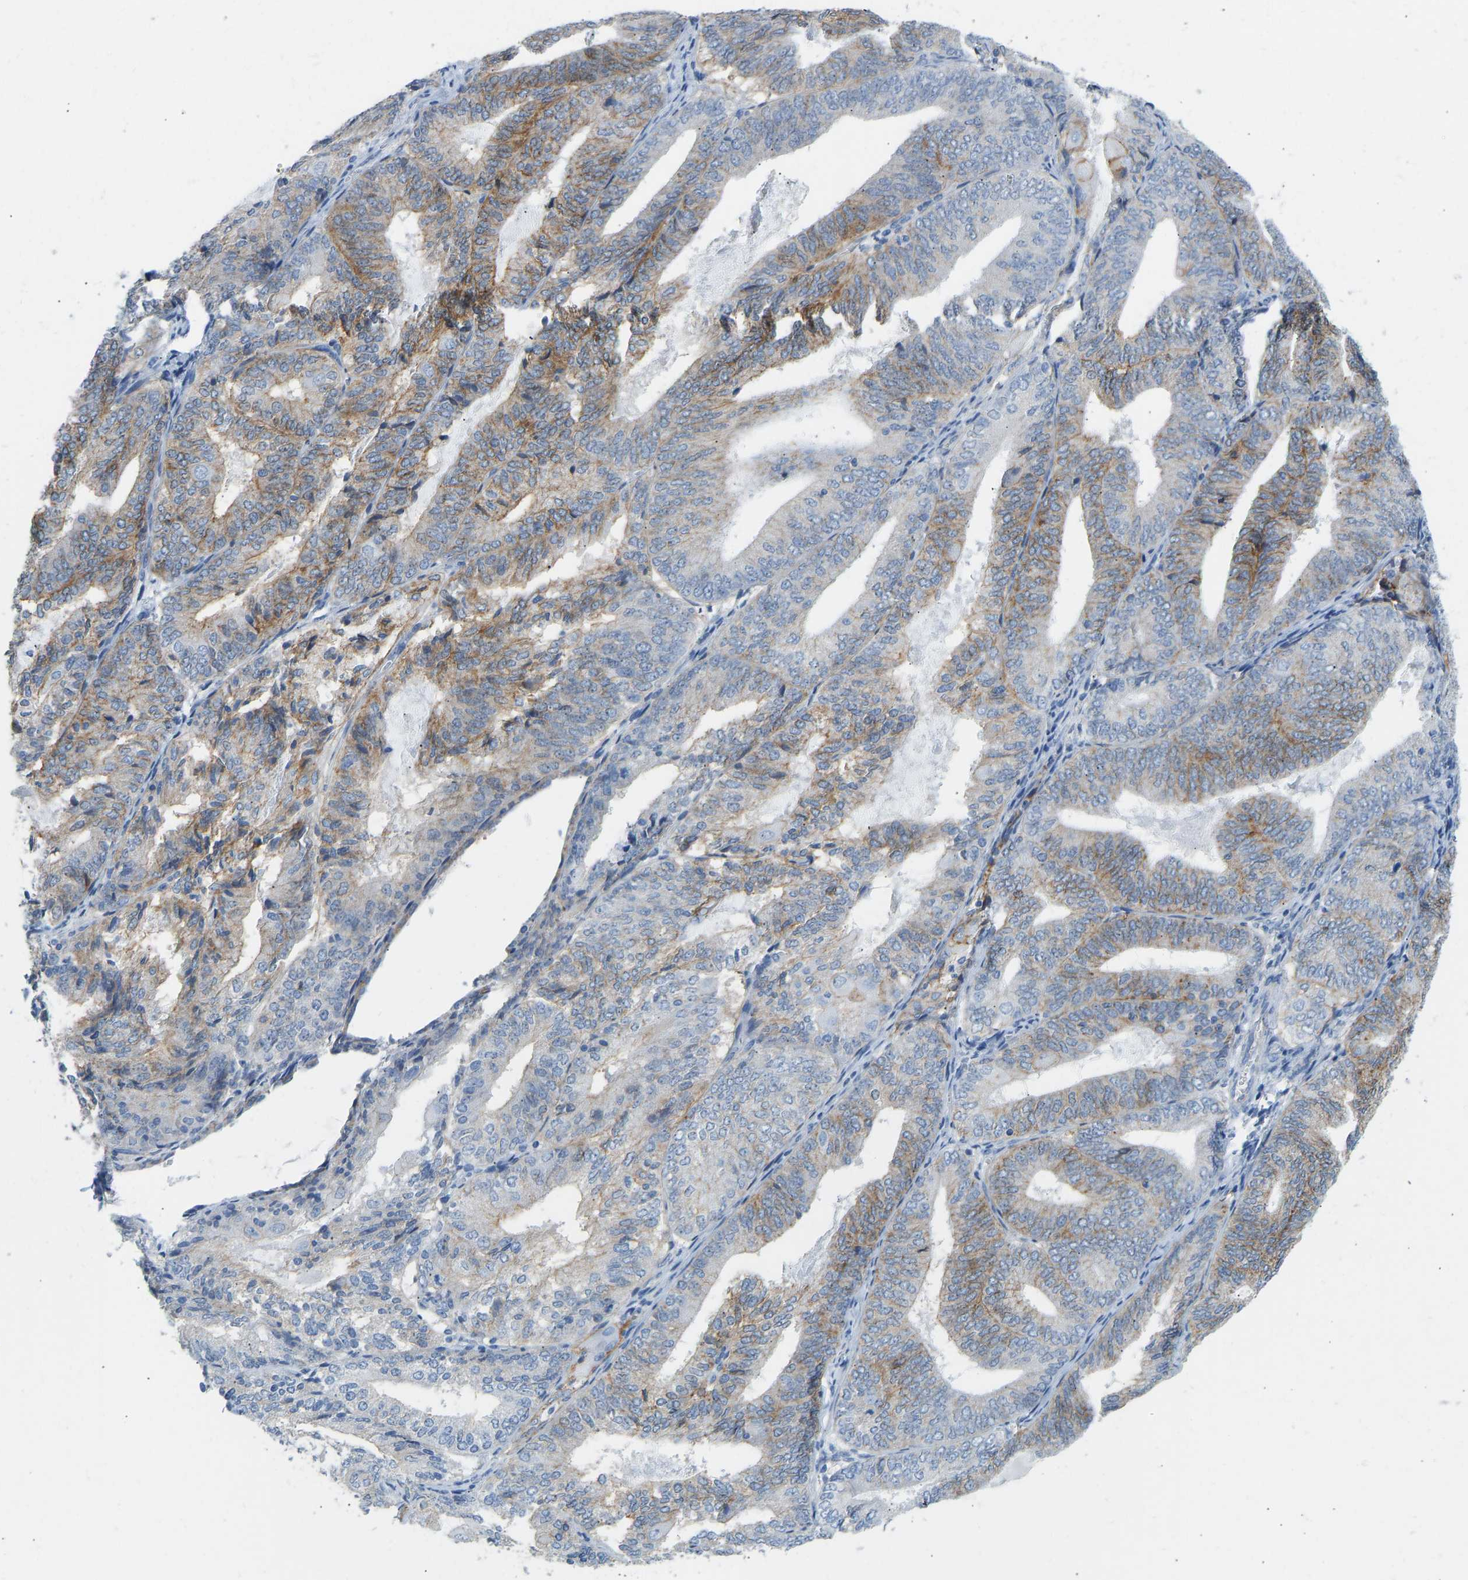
{"staining": {"intensity": "strong", "quantity": "25%-75%", "location": "cytoplasmic/membranous"}, "tissue": "endometrial cancer", "cell_type": "Tumor cells", "image_type": "cancer", "snomed": [{"axis": "morphology", "description": "Adenocarcinoma, NOS"}, {"axis": "topography", "description": "Endometrium"}], "caption": "Immunohistochemical staining of endometrial cancer shows strong cytoplasmic/membranous protein positivity in about 25%-75% of tumor cells.", "gene": "ATP1A1", "patient": {"sex": "female", "age": 81}}